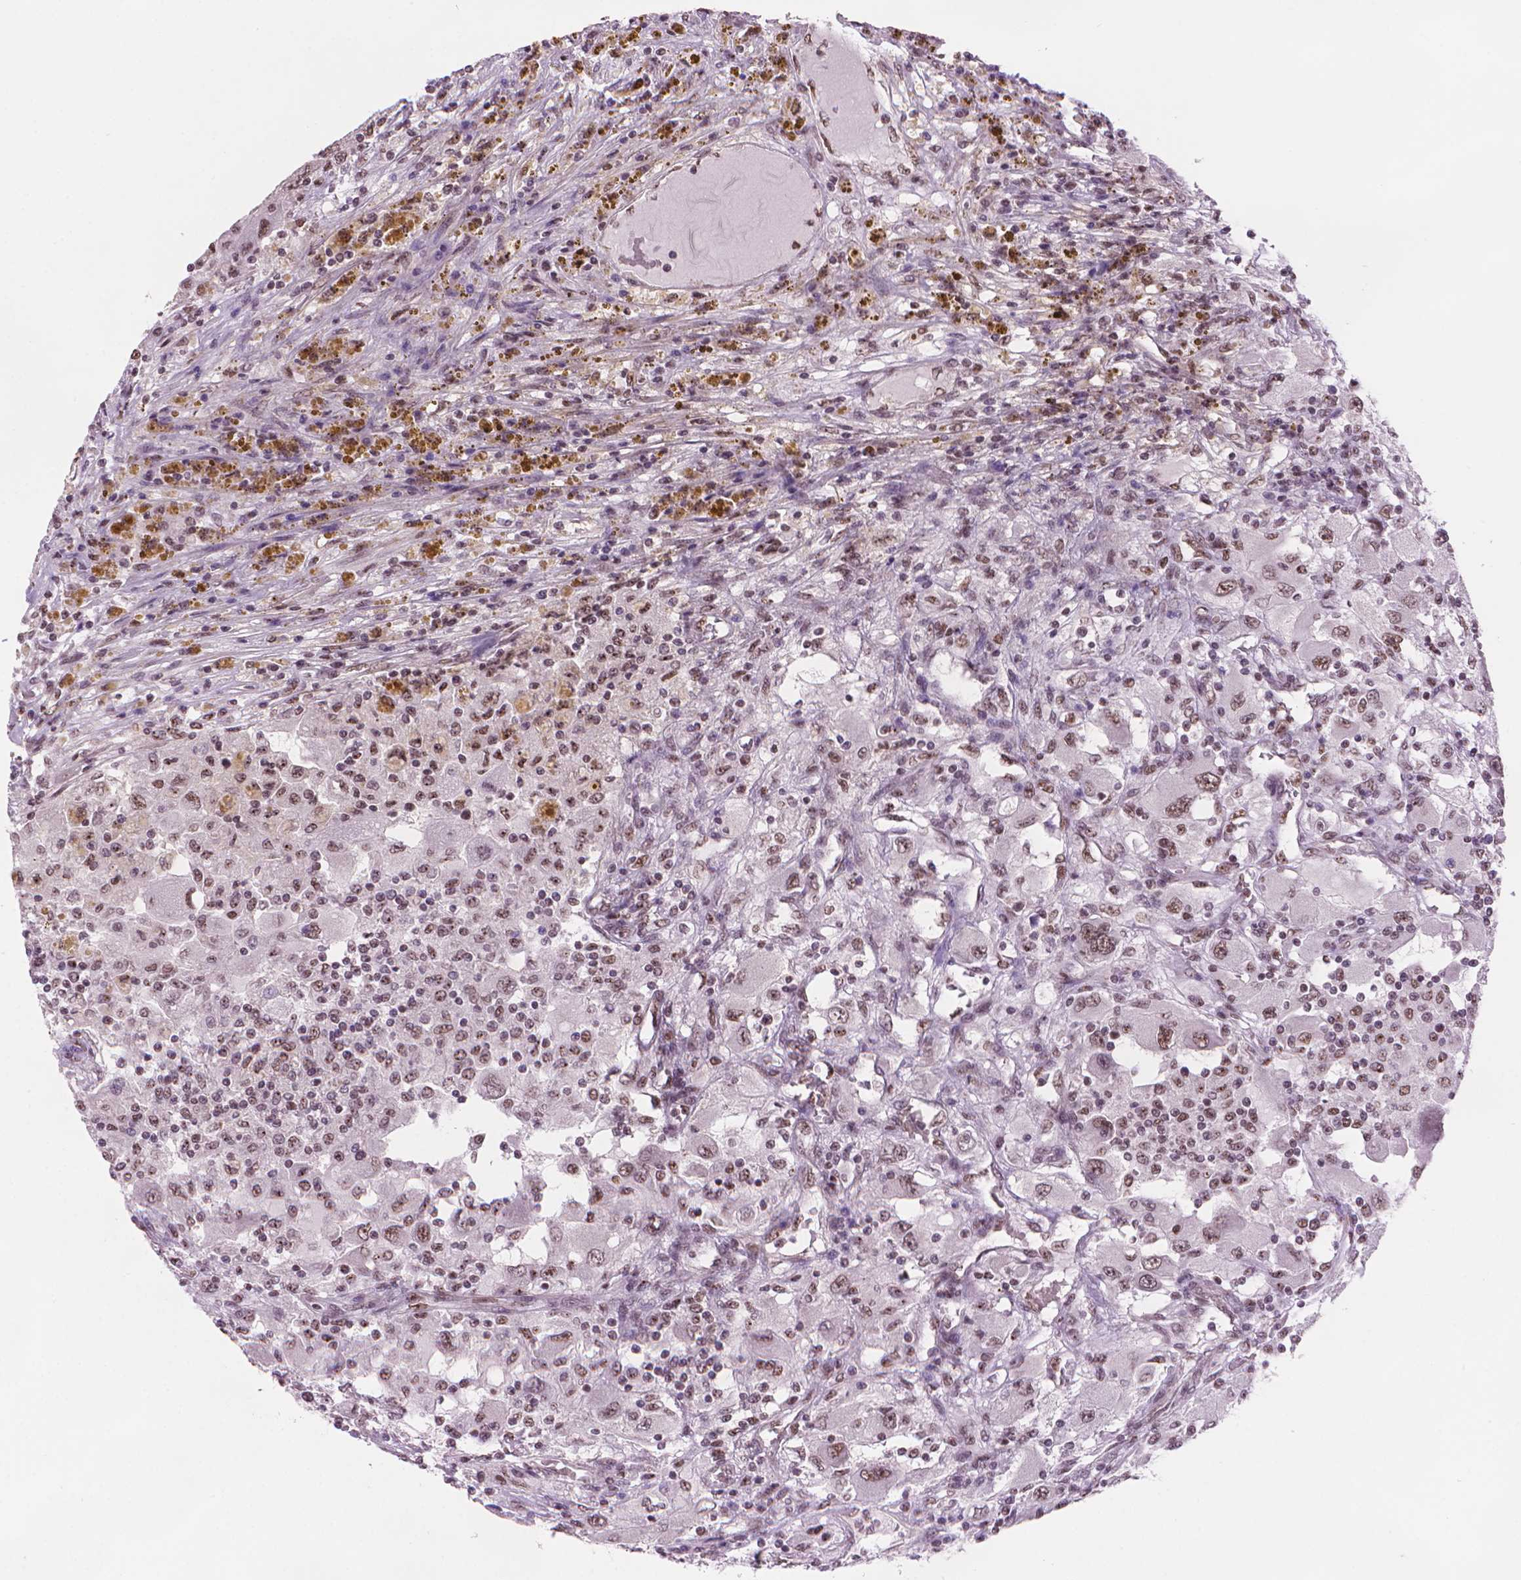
{"staining": {"intensity": "moderate", "quantity": ">75%", "location": "nuclear"}, "tissue": "renal cancer", "cell_type": "Tumor cells", "image_type": "cancer", "snomed": [{"axis": "morphology", "description": "Adenocarcinoma, NOS"}, {"axis": "topography", "description": "Kidney"}], "caption": "A high-resolution photomicrograph shows immunohistochemistry staining of renal adenocarcinoma, which reveals moderate nuclear positivity in approximately >75% of tumor cells. Using DAB (3,3'-diaminobenzidine) (brown) and hematoxylin (blue) stains, captured at high magnification using brightfield microscopy.", "gene": "UBN1", "patient": {"sex": "female", "age": 67}}